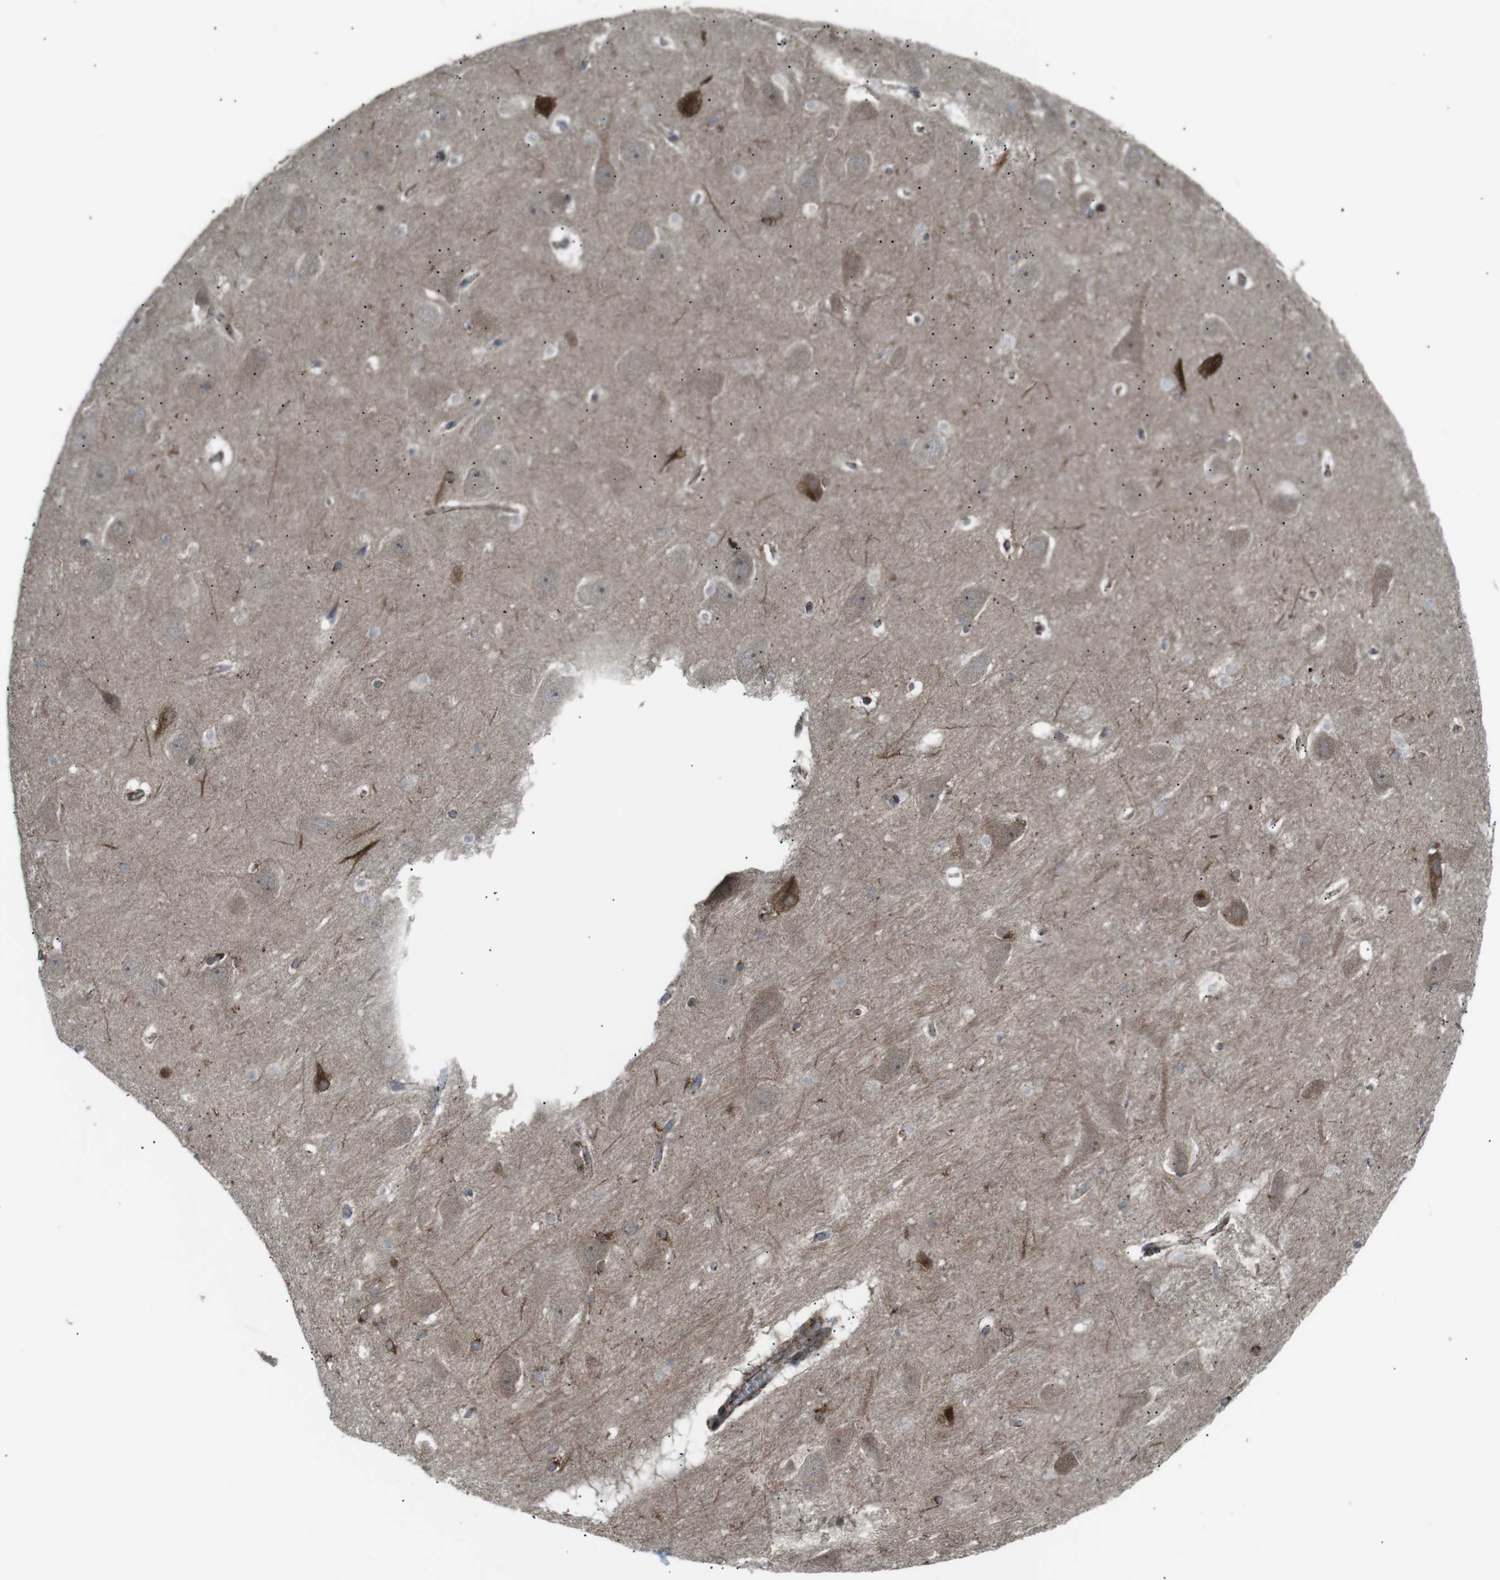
{"staining": {"intensity": "strong", "quantity": "25%-75%", "location": "cytoplasmic/membranous"}, "tissue": "hippocampus", "cell_type": "Glial cells", "image_type": "normal", "snomed": [{"axis": "morphology", "description": "Normal tissue, NOS"}, {"axis": "topography", "description": "Hippocampus"}], "caption": "Brown immunohistochemical staining in unremarkable hippocampus demonstrates strong cytoplasmic/membranous expression in approximately 25%-75% of glial cells.", "gene": "LNPK", "patient": {"sex": "male", "age": 45}}